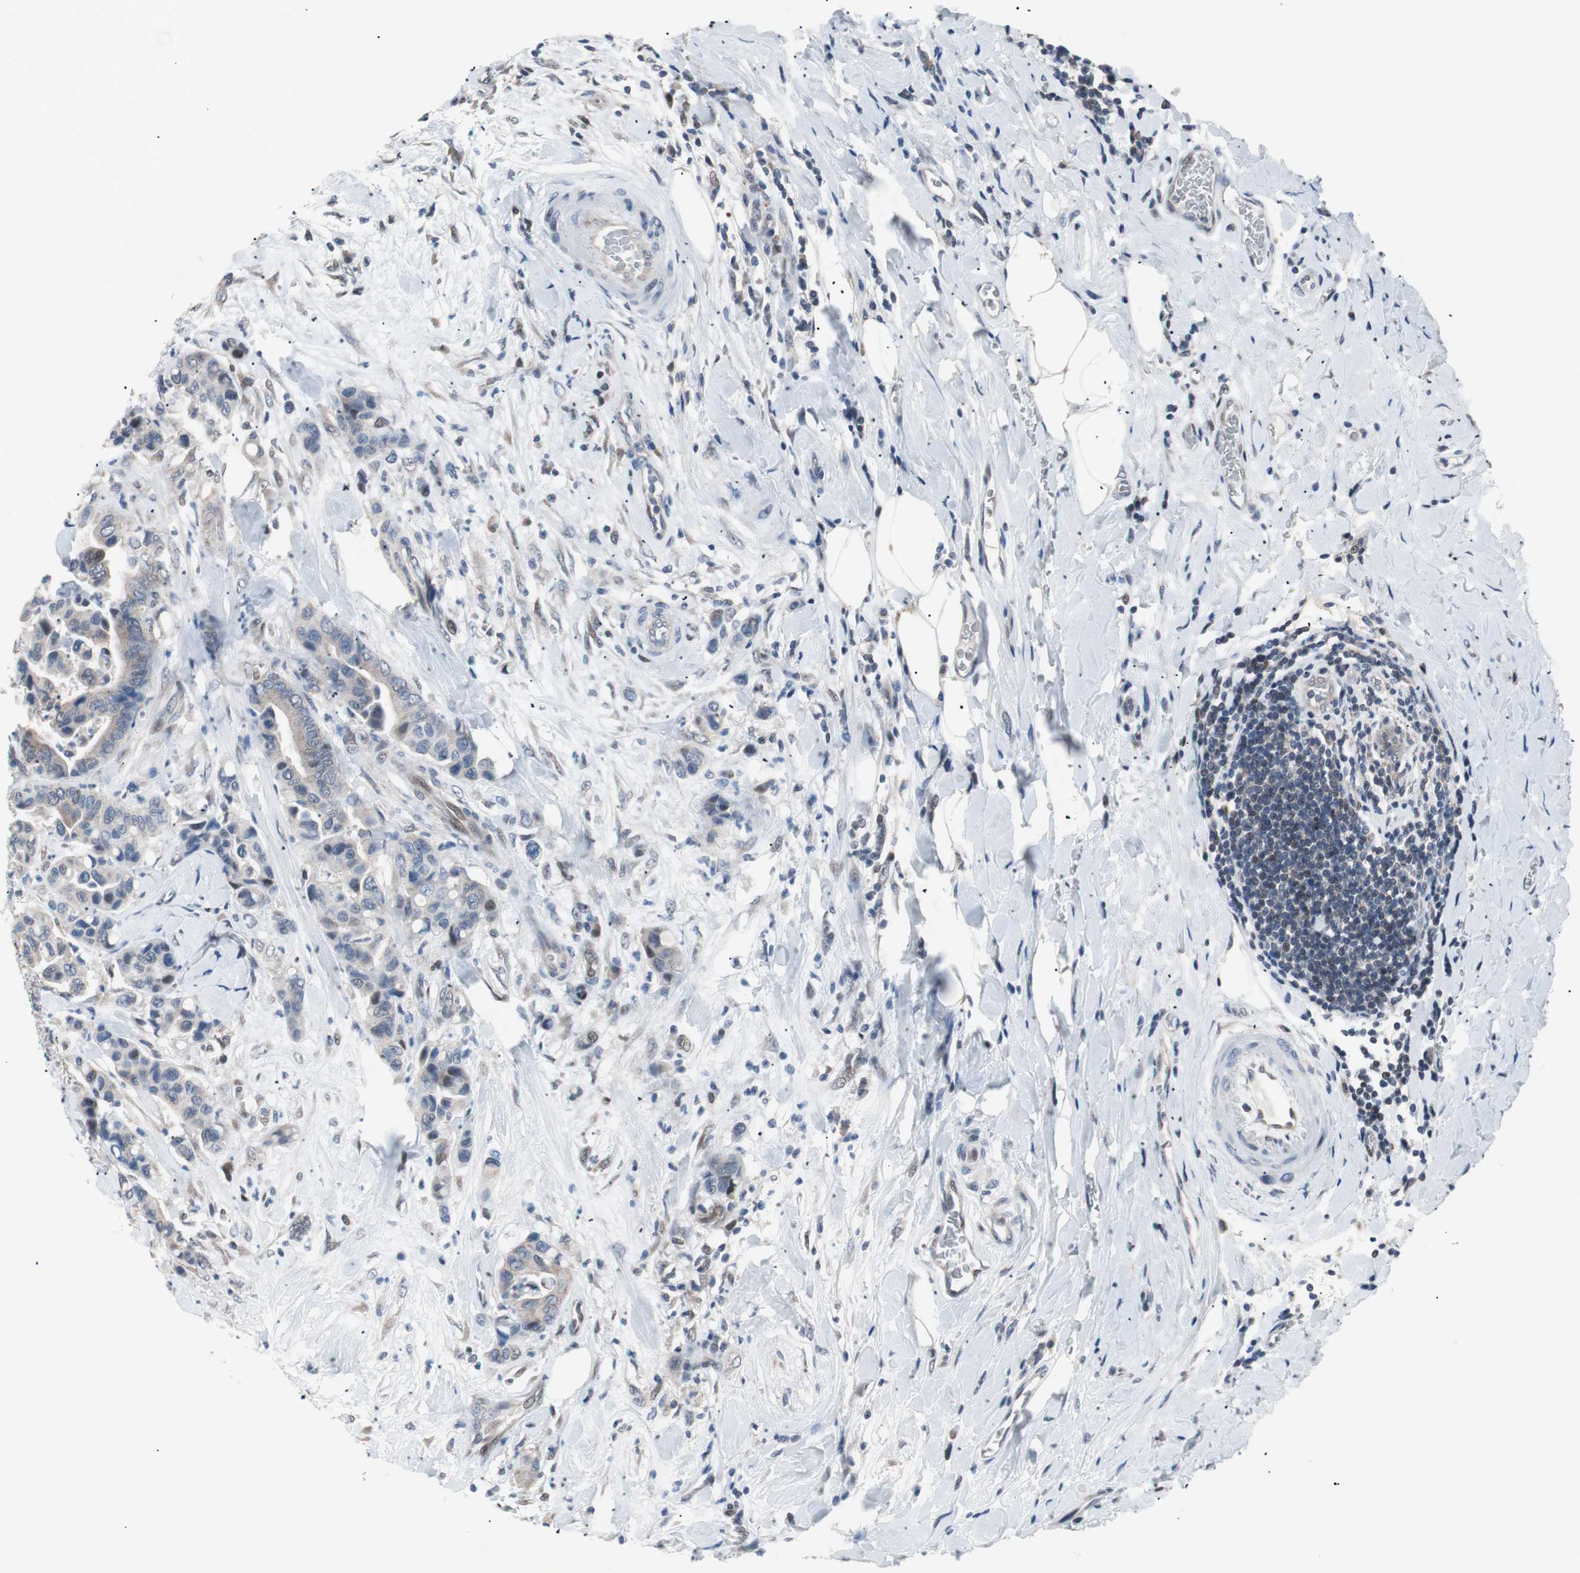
{"staining": {"intensity": "negative", "quantity": "none", "location": "none"}, "tissue": "colorectal cancer", "cell_type": "Tumor cells", "image_type": "cancer", "snomed": [{"axis": "morphology", "description": "Normal tissue, NOS"}, {"axis": "morphology", "description": "Adenocarcinoma, NOS"}, {"axis": "topography", "description": "Colon"}], "caption": "An immunohistochemistry (IHC) photomicrograph of adenocarcinoma (colorectal) is shown. There is no staining in tumor cells of adenocarcinoma (colorectal).", "gene": "POLH", "patient": {"sex": "male", "age": 82}}